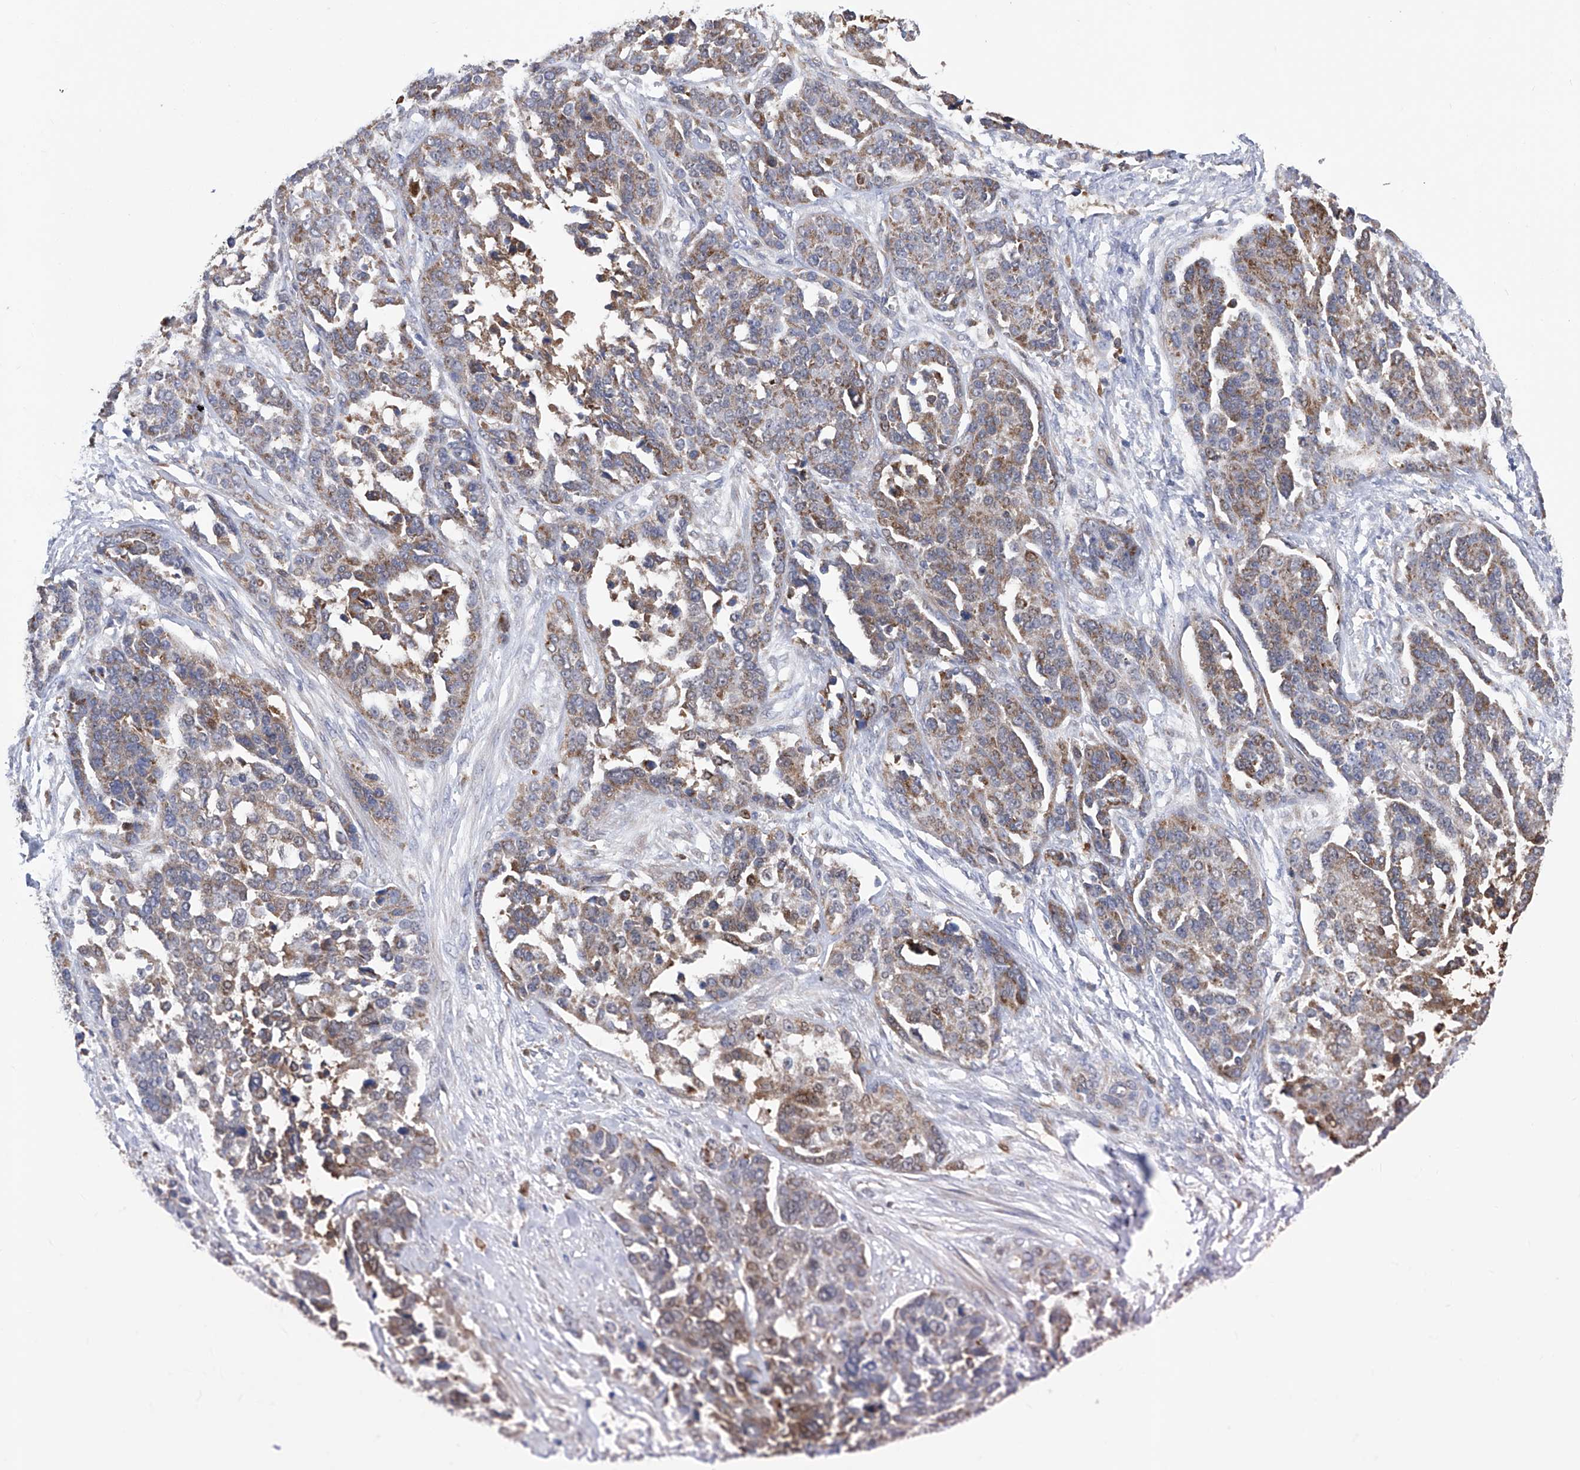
{"staining": {"intensity": "moderate", "quantity": ">75%", "location": "cytoplasmic/membranous"}, "tissue": "ovarian cancer", "cell_type": "Tumor cells", "image_type": "cancer", "snomed": [{"axis": "morphology", "description": "Cystadenocarcinoma, serous, NOS"}, {"axis": "topography", "description": "Ovary"}], "caption": "DAB immunohistochemical staining of human serous cystadenocarcinoma (ovarian) exhibits moderate cytoplasmic/membranous protein positivity in about >75% of tumor cells.", "gene": "SPATA20", "patient": {"sex": "female", "age": 44}}